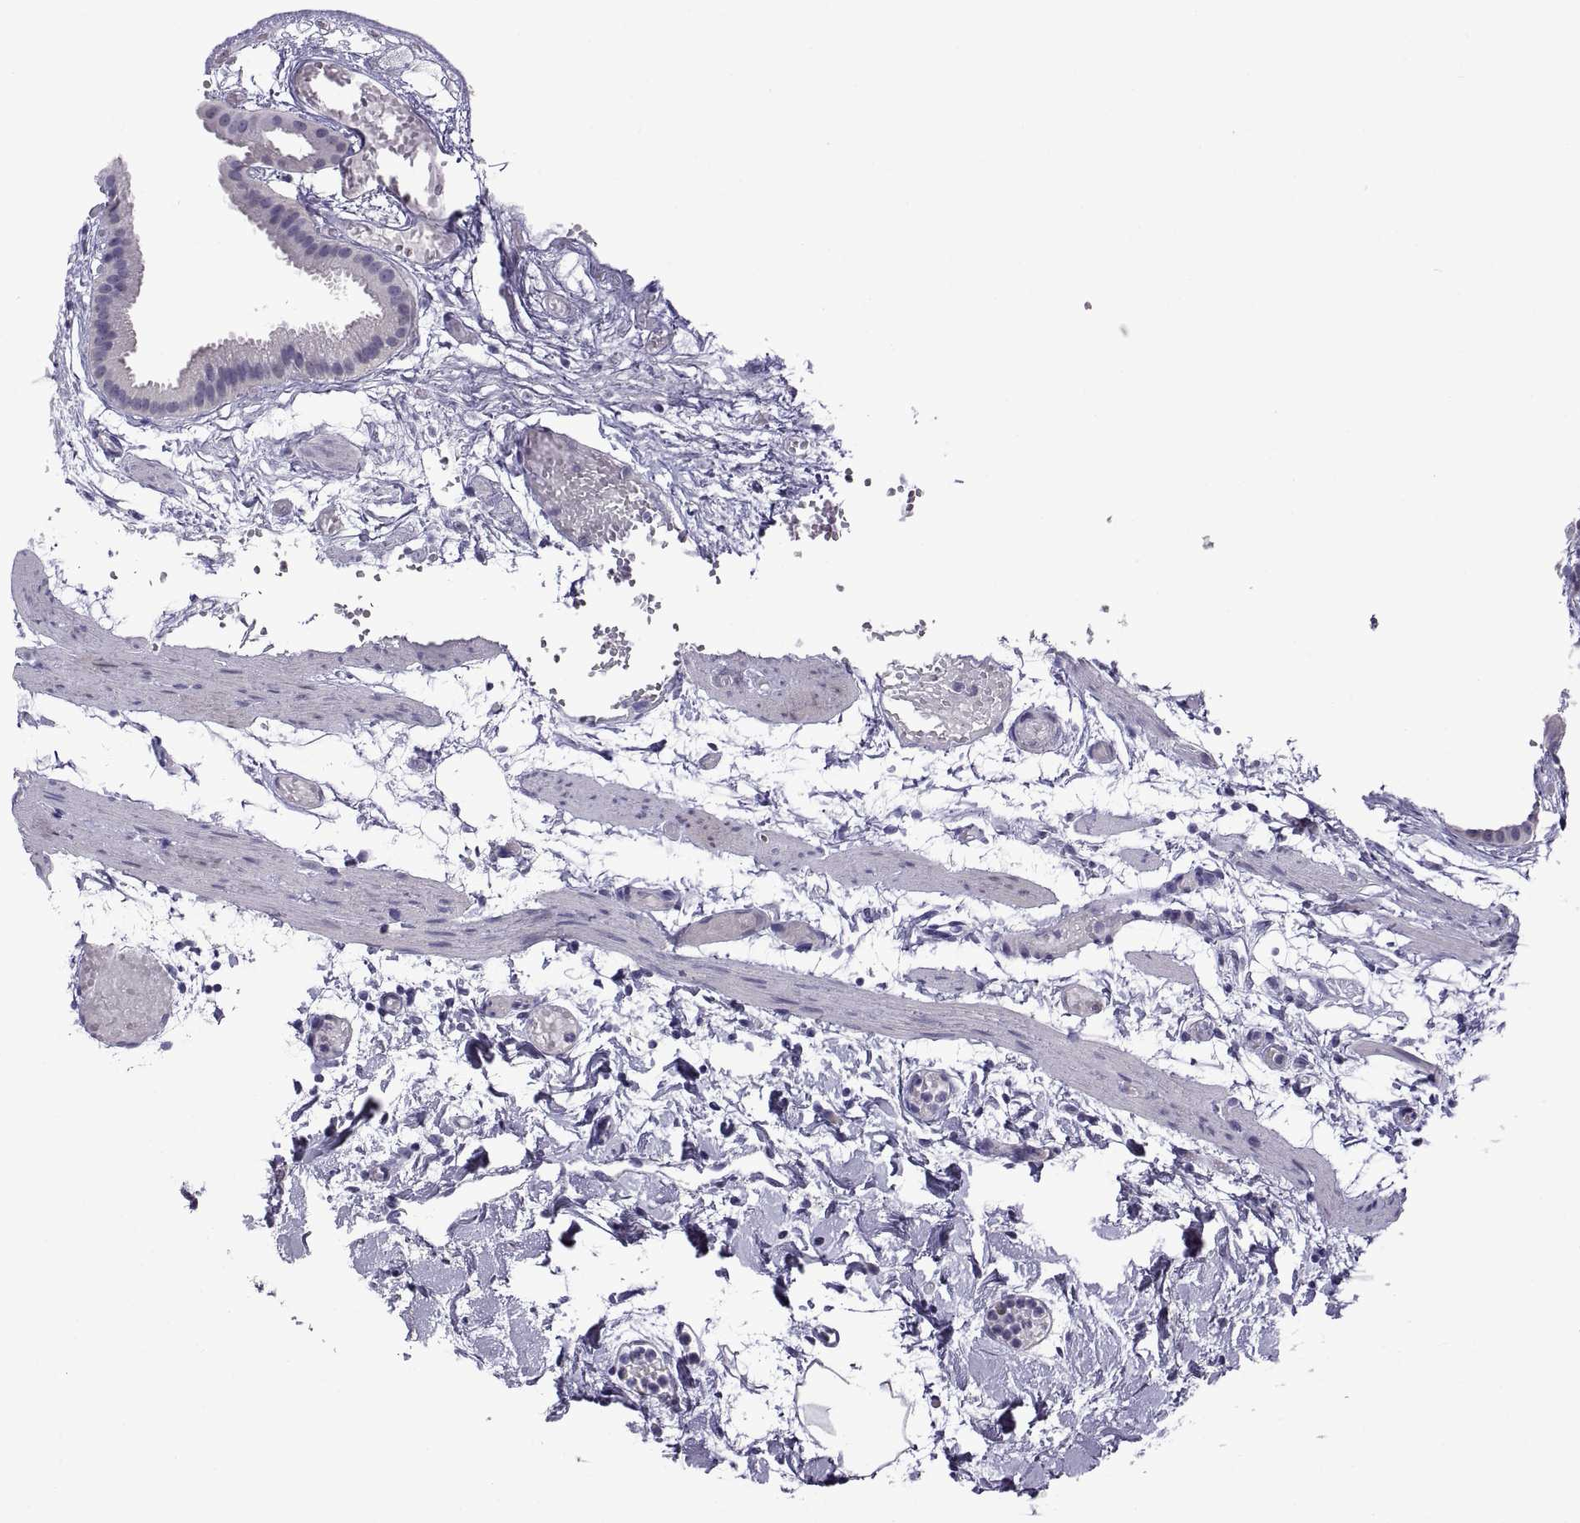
{"staining": {"intensity": "negative", "quantity": "none", "location": "none"}, "tissue": "gallbladder", "cell_type": "Glandular cells", "image_type": "normal", "snomed": [{"axis": "morphology", "description": "Normal tissue, NOS"}, {"axis": "topography", "description": "Gallbladder"}], "caption": "Human gallbladder stained for a protein using IHC reveals no positivity in glandular cells.", "gene": "SPDYE10", "patient": {"sex": "female", "age": 45}}